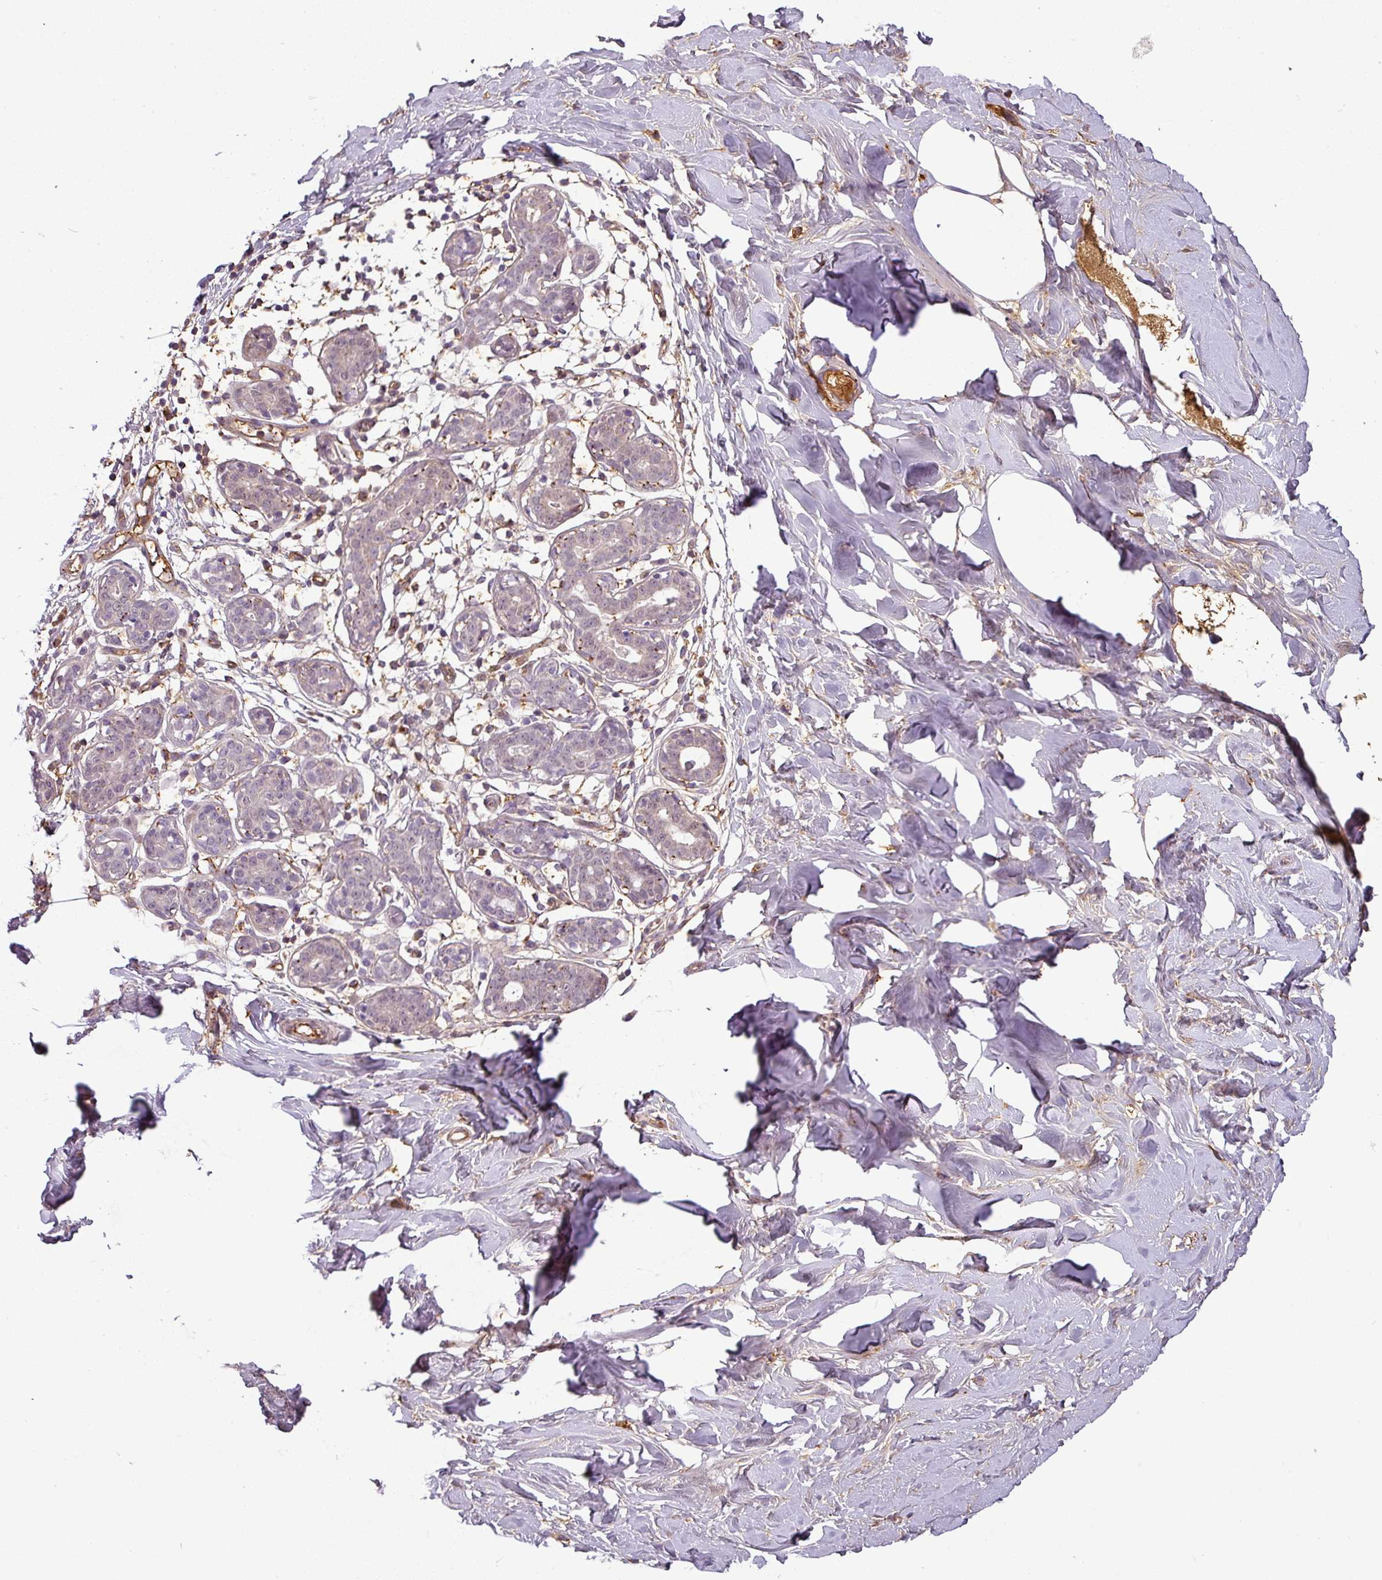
{"staining": {"intensity": "negative", "quantity": "none", "location": "none"}, "tissue": "breast", "cell_type": "Adipocytes", "image_type": "normal", "snomed": [{"axis": "morphology", "description": "Normal tissue, NOS"}, {"axis": "topography", "description": "Breast"}], "caption": "Immunohistochemistry histopathology image of benign breast: breast stained with DAB demonstrates no significant protein positivity in adipocytes. (Immunohistochemistry (ihc), brightfield microscopy, high magnification).", "gene": "APOC1", "patient": {"sex": "female", "age": 27}}